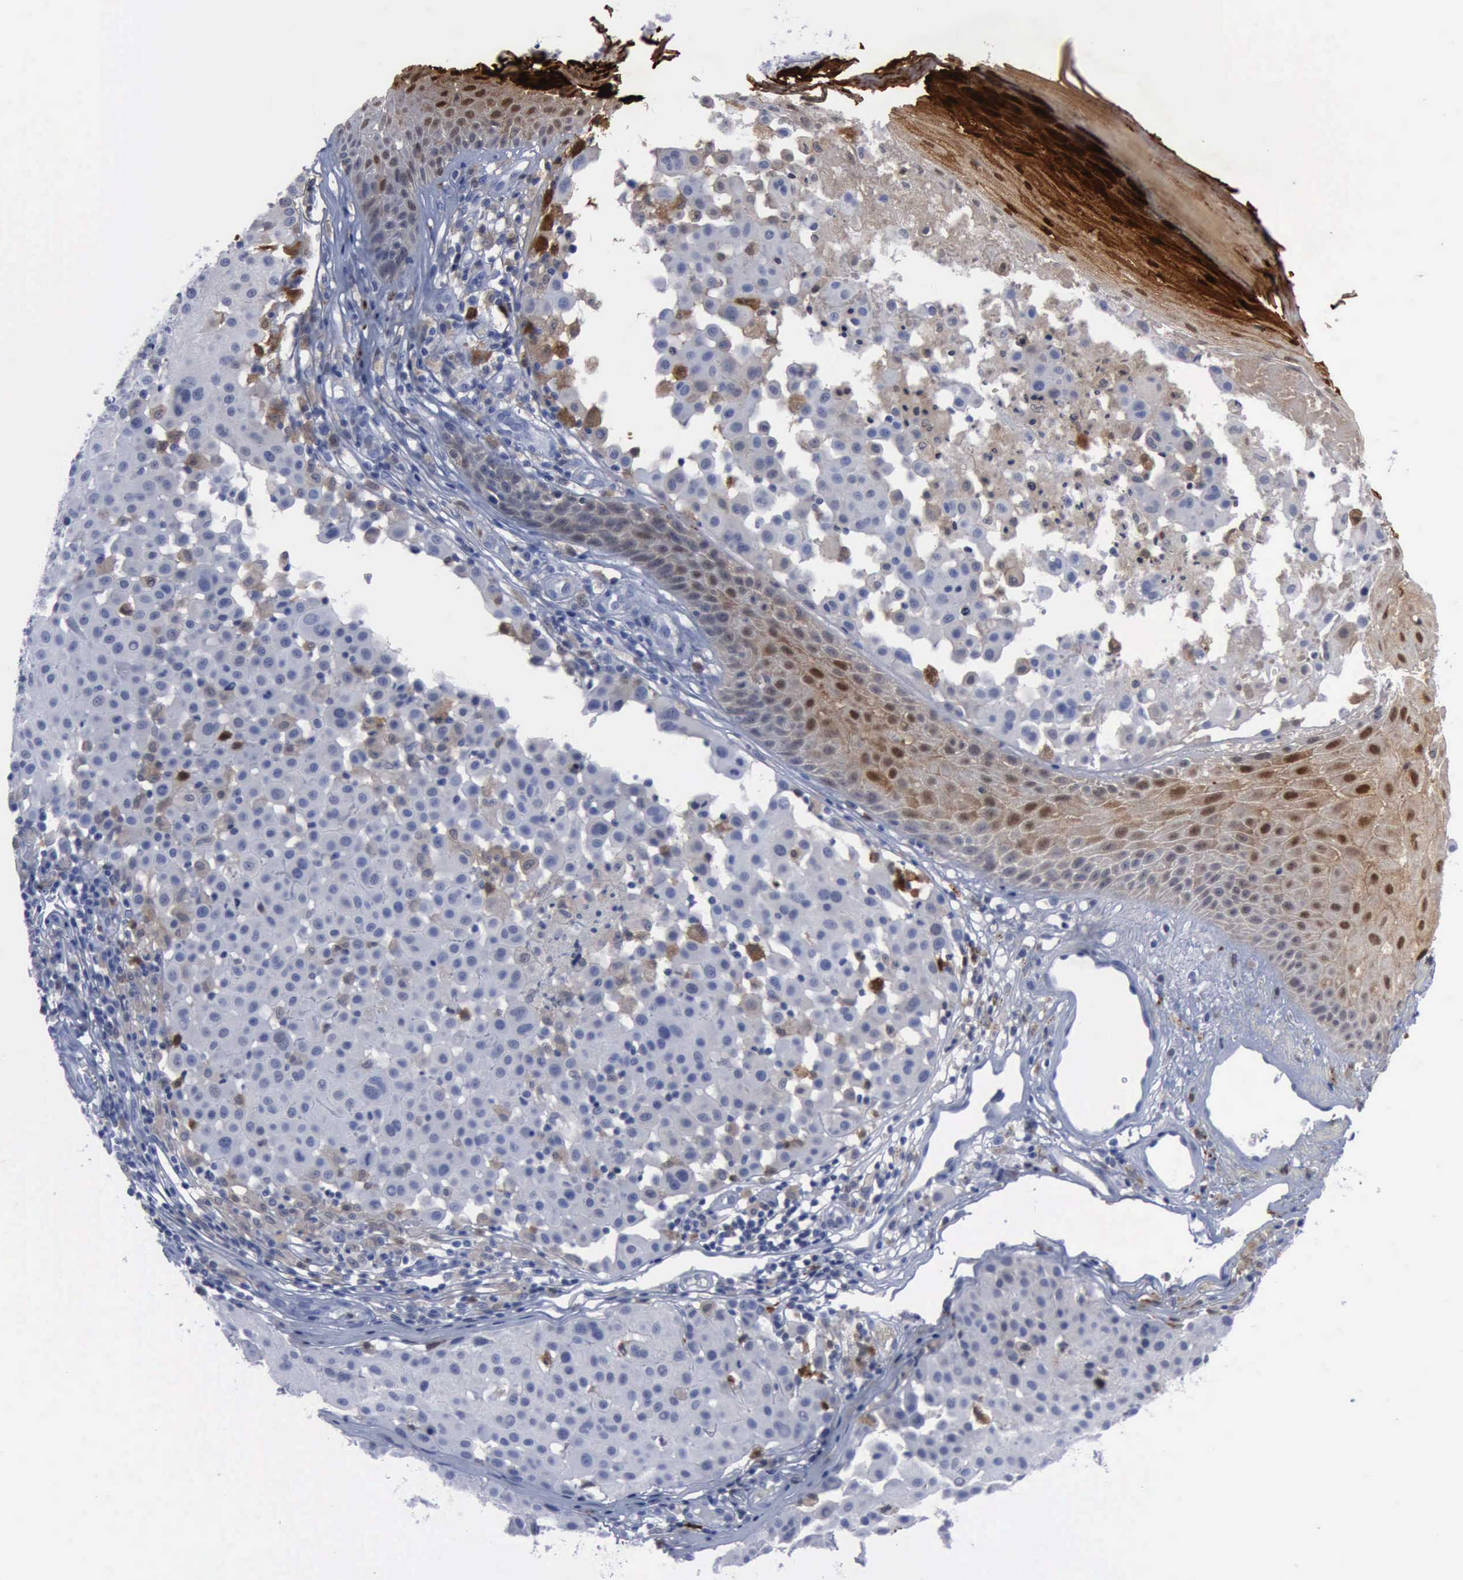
{"staining": {"intensity": "negative", "quantity": "none", "location": "none"}, "tissue": "melanoma", "cell_type": "Tumor cells", "image_type": "cancer", "snomed": [{"axis": "morphology", "description": "Malignant melanoma, NOS"}, {"axis": "topography", "description": "Skin"}], "caption": "A high-resolution photomicrograph shows immunohistochemistry (IHC) staining of malignant melanoma, which displays no significant expression in tumor cells. (Immunohistochemistry, brightfield microscopy, high magnification).", "gene": "CSTA", "patient": {"sex": "male", "age": 36}}